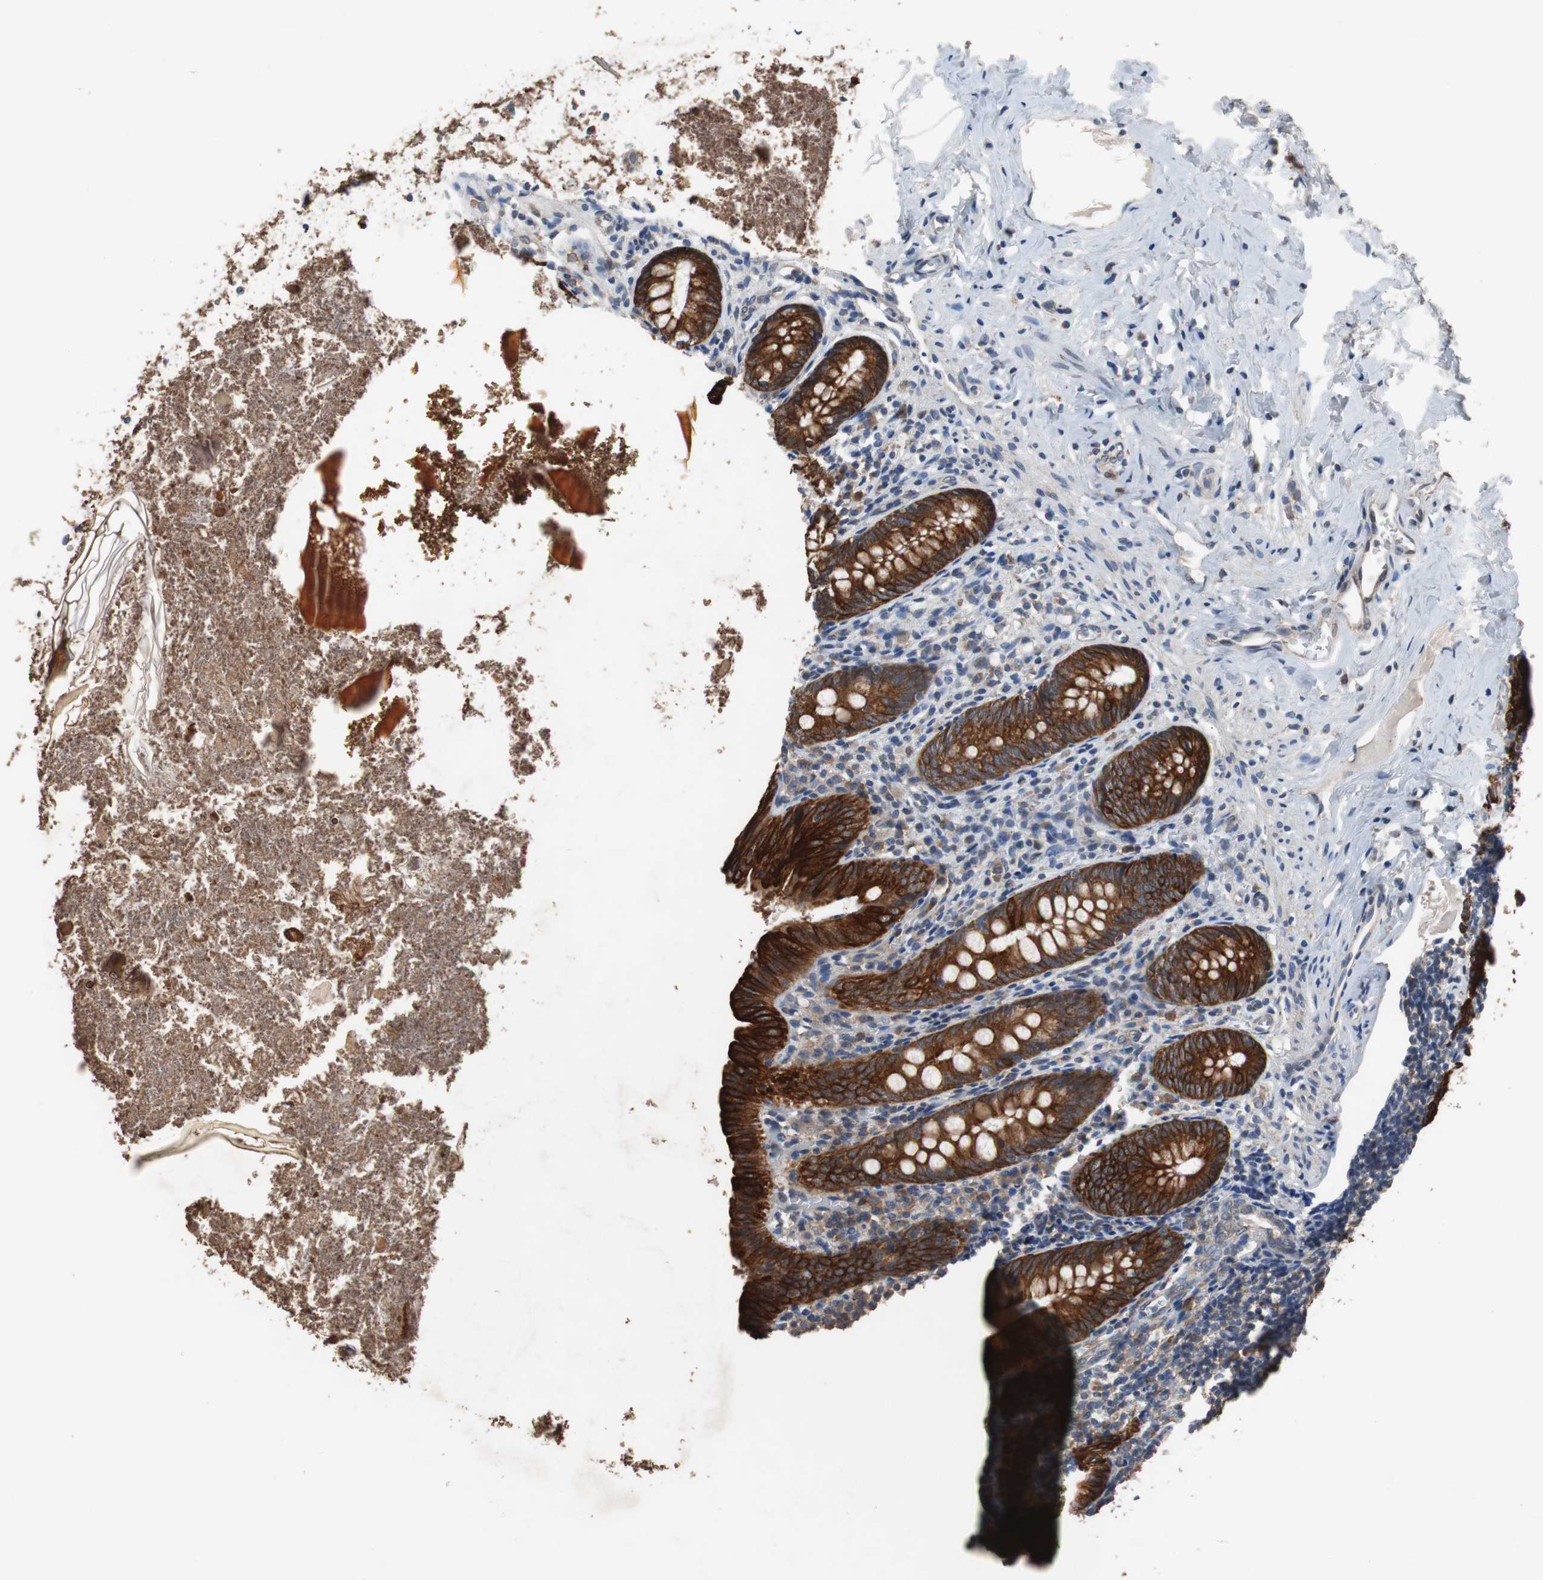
{"staining": {"intensity": "strong", "quantity": ">75%", "location": "cytoplasmic/membranous"}, "tissue": "appendix", "cell_type": "Glandular cells", "image_type": "normal", "snomed": [{"axis": "morphology", "description": "Normal tissue, NOS"}, {"axis": "topography", "description": "Appendix"}], "caption": "This micrograph exhibits IHC staining of normal appendix, with high strong cytoplasmic/membranous positivity in approximately >75% of glandular cells.", "gene": "USP10", "patient": {"sex": "female", "age": 10}}